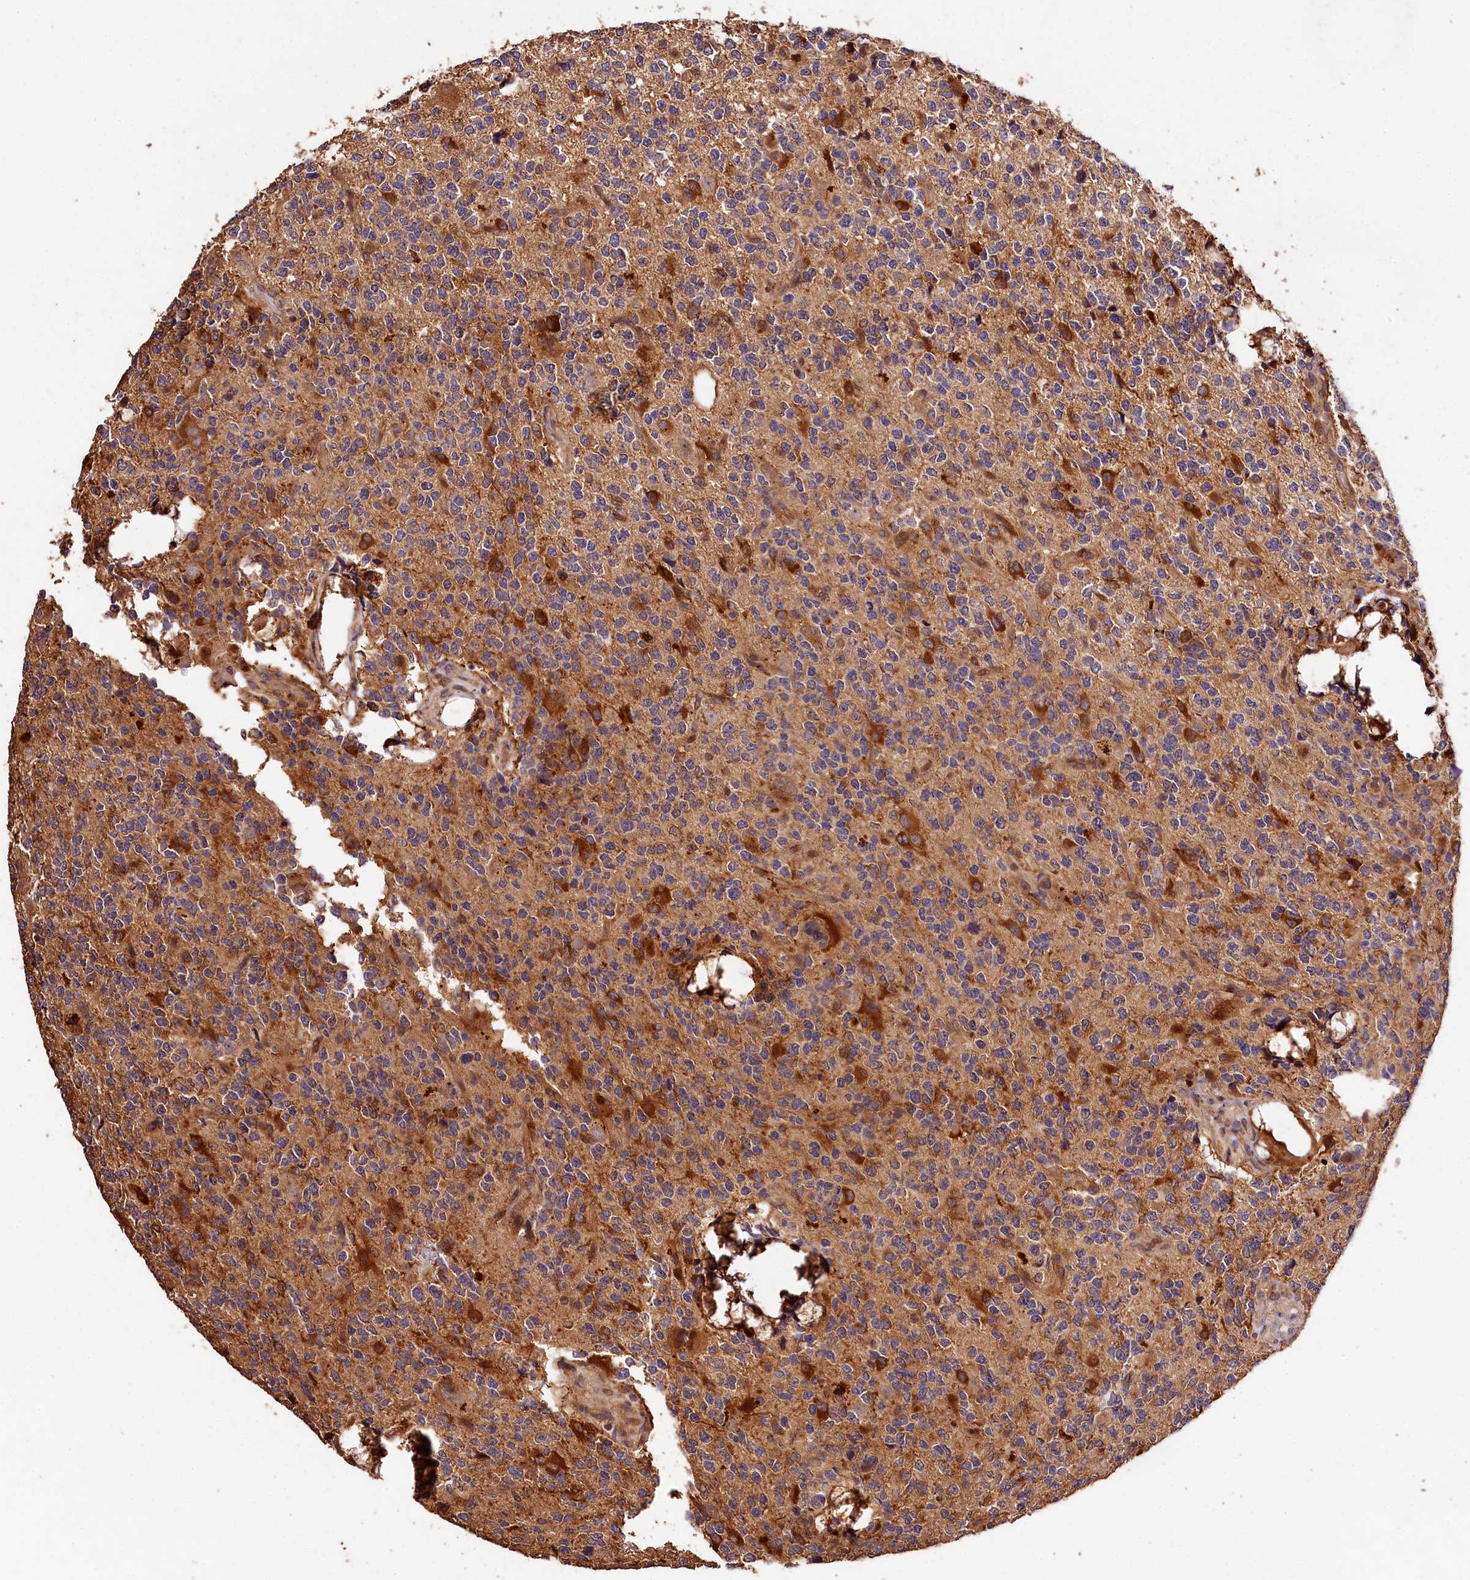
{"staining": {"intensity": "weak", "quantity": "<25%", "location": "cytoplasmic/membranous"}, "tissue": "glioma", "cell_type": "Tumor cells", "image_type": "cancer", "snomed": [{"axis": "morphology", "description": "Glioma, malignant, High grade"}, {"axis": "topography", "description": "Brain"}], "caption": "A histopathology image of human malignant glioma (high-grade) is negative for staining in tumor cells.", "gene": "KPTN", "patient": {"sex": "female", "age": 62}}